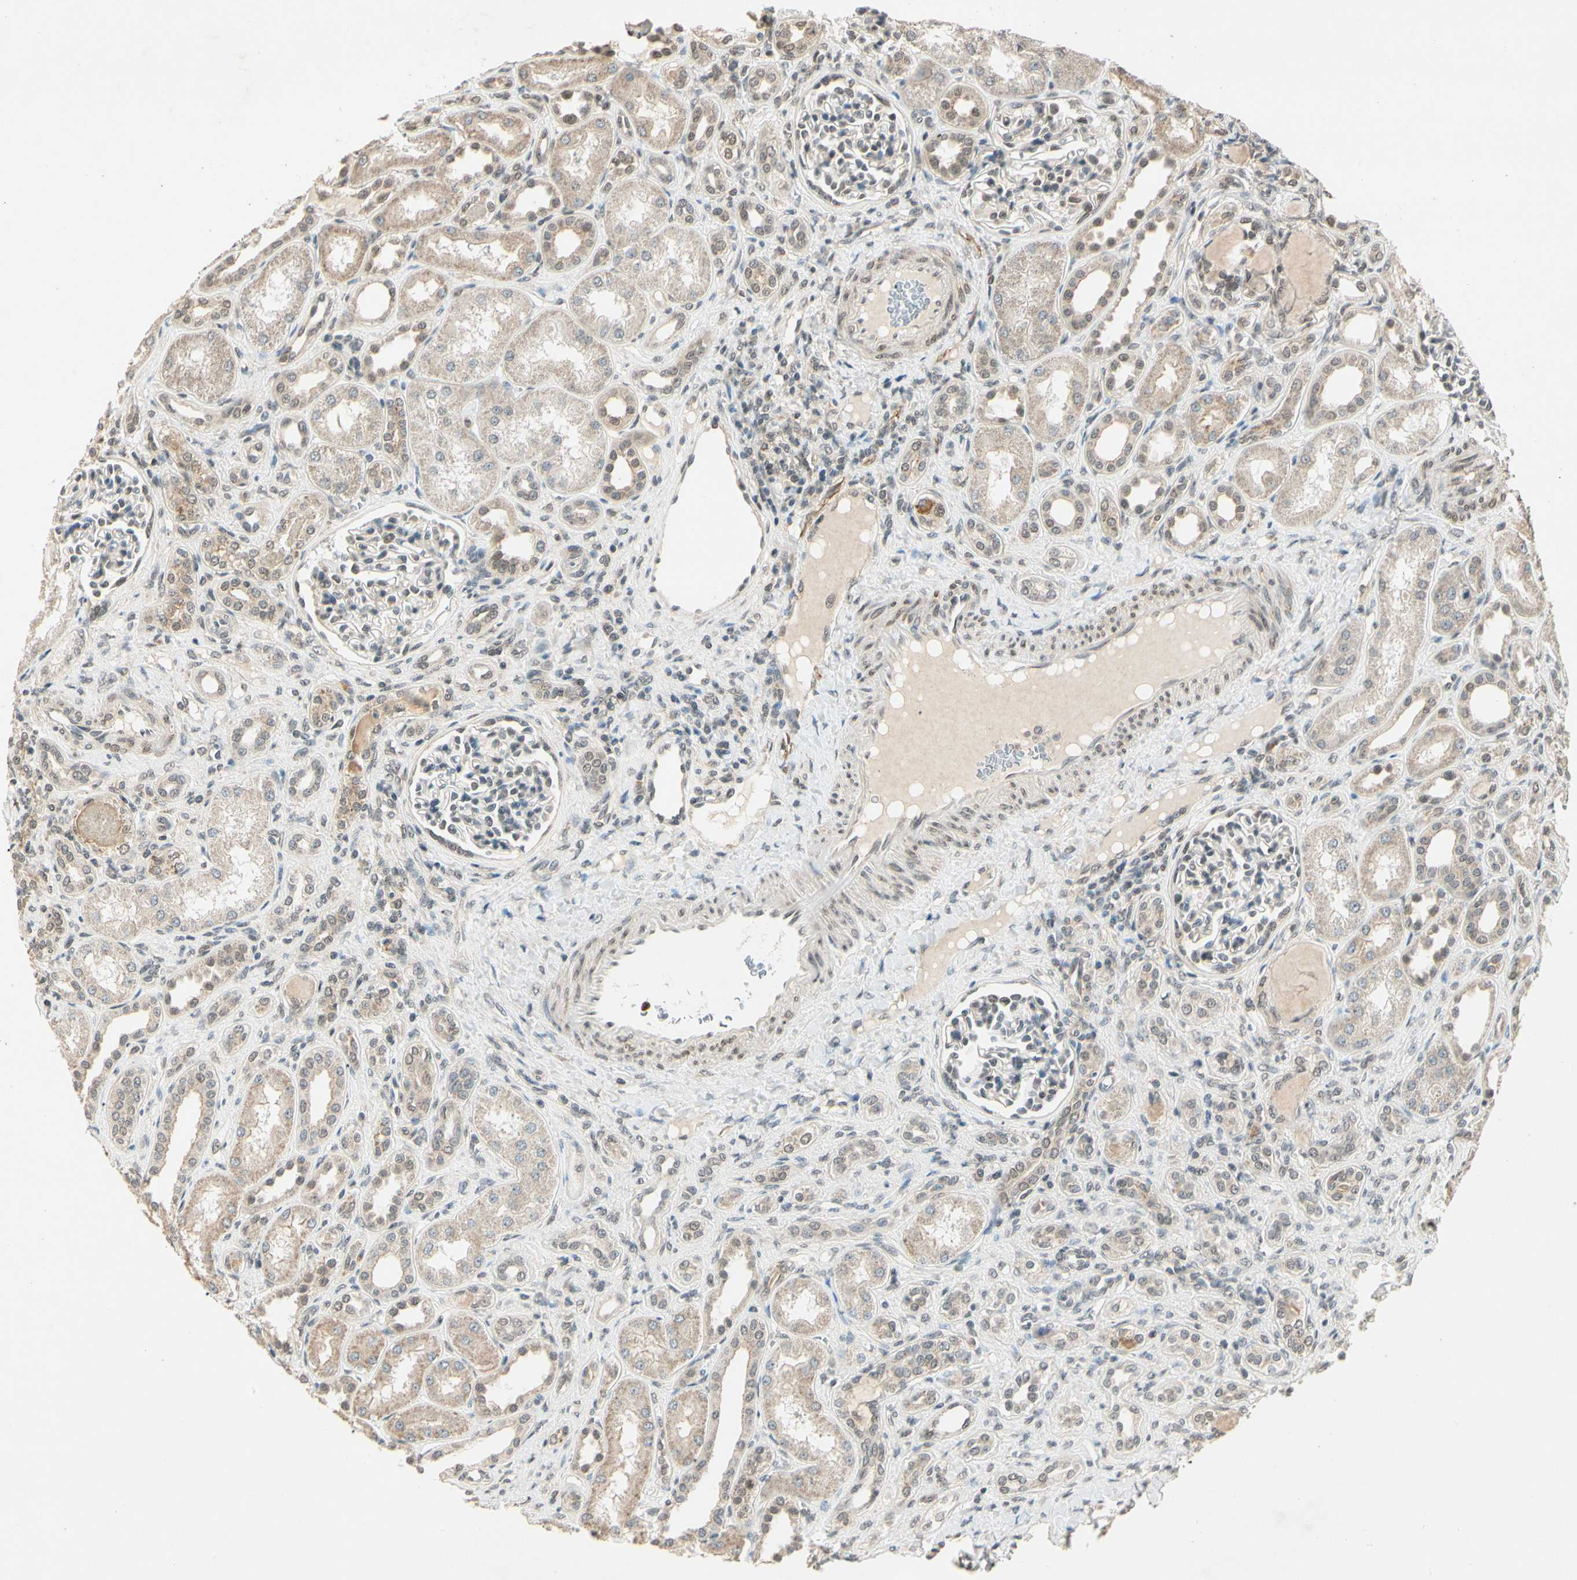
{"staining": {"intensity": "weak", "quantity": "25%-75%", "location": "cytoplasmic/membranous,nuclear"}, "tissue": "kidney", "cell_type": "Cells in glomeruli", "image_type": "normal", "snomed": [{"axis": "morphology", "description": "Normal tissue, NOS"}, {"axis": "topography", "description": "Kidney"}], "caption": "Protein staining exhibits weak cytoplasmic/membranous,nuclear positivity in approximately 25%-75% of cells in glomeruli in normal kidney. Immunohistochemistry stains the protein in brown and the nuclei are stained blue.", "gene": "ZSCAN12", "patient": {"sex": "male", "age": 7}}